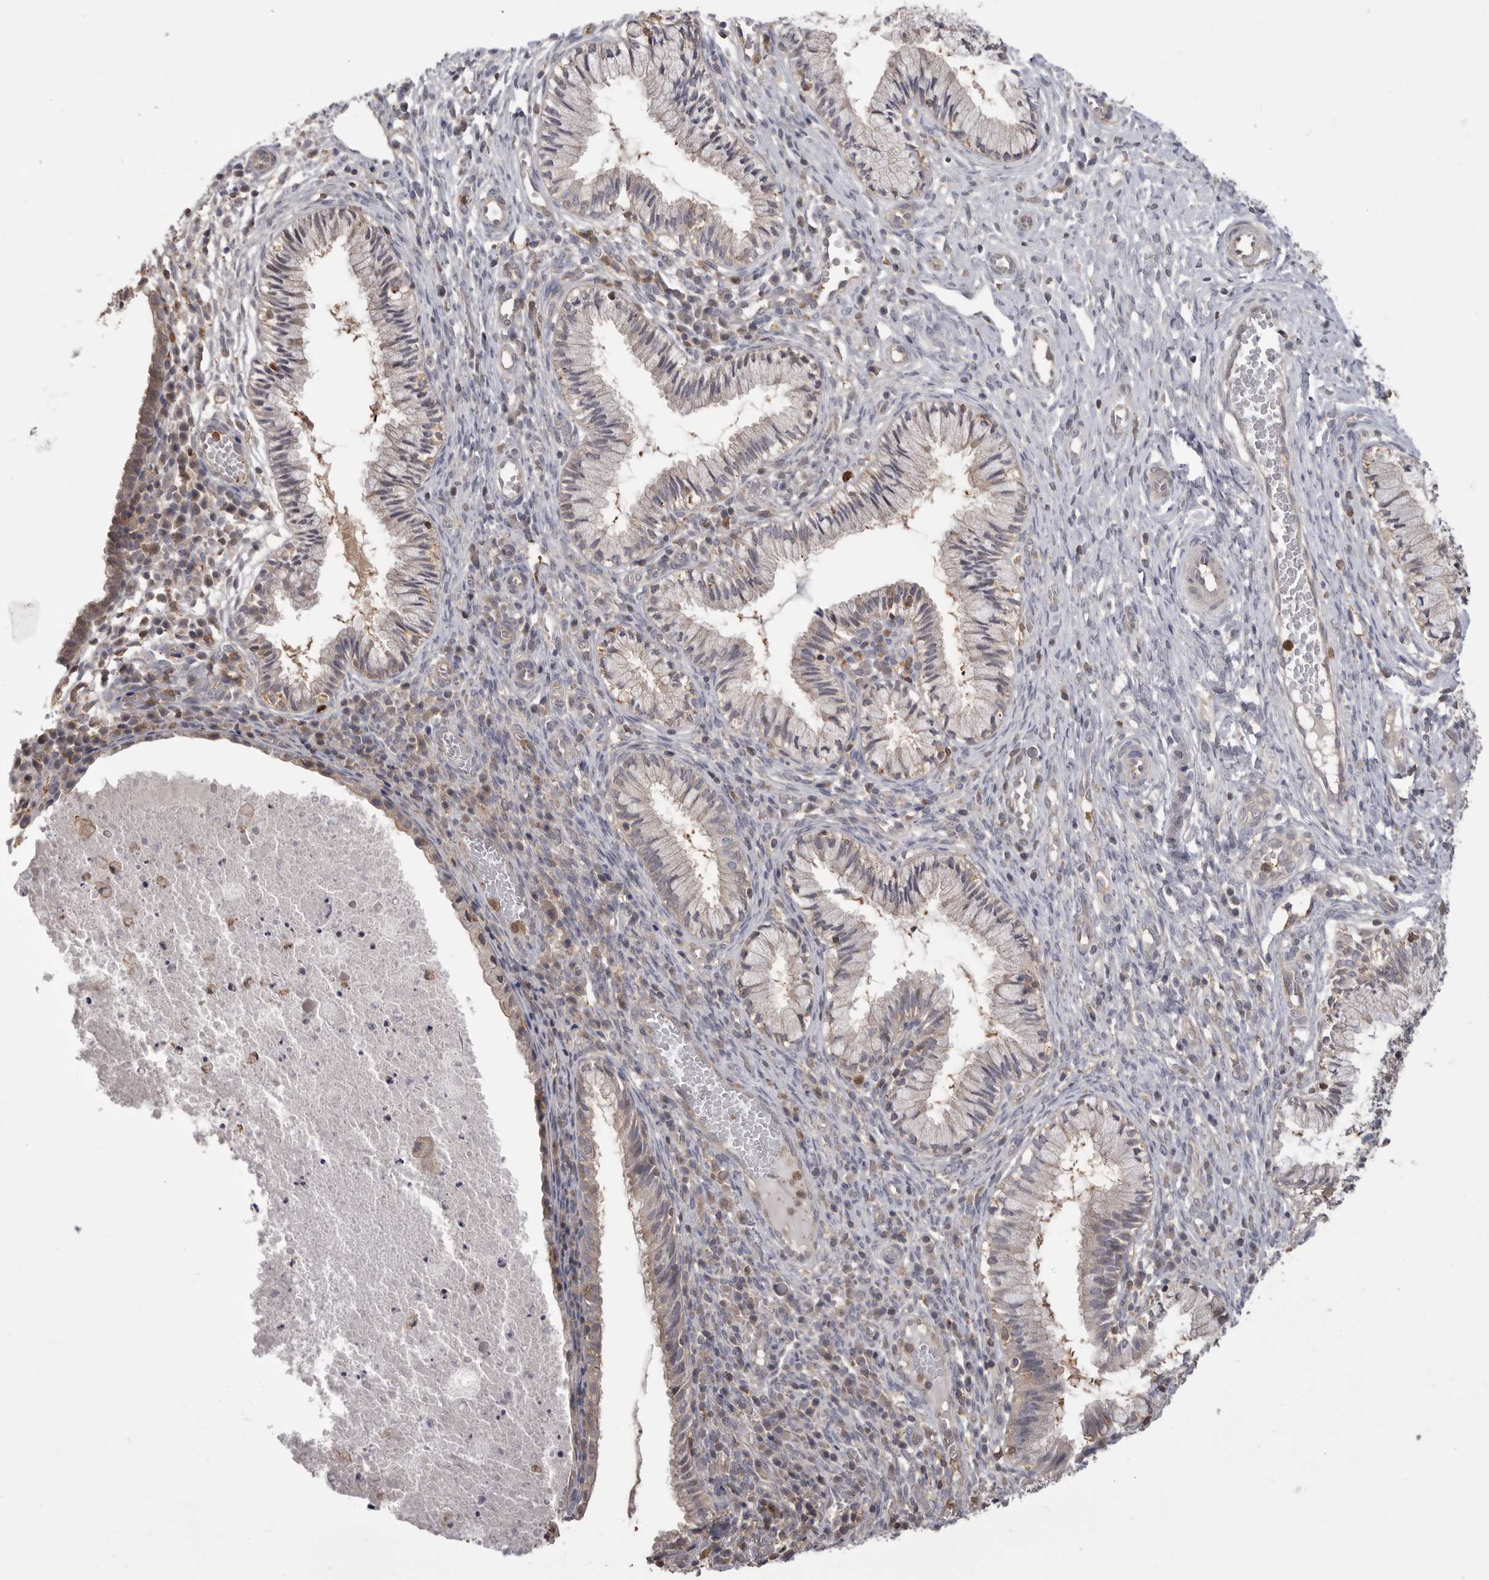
{"staining": {"intensity": "negative", "quantity": "none", "location": "none"}, "tissue": "cervix", "cell_type": "Glandular cells", "image_type": "normal", "snomed": [{"axis": "morphology", "description": "Normal tissue, NOS"}, {"axis": "topography", "description": "Cervix"}], "caption": "Normal cervix was stained to show a protein in brown. There is no significant positivity in glandular cells.", "gene": "TOP2A", "patient": {"sex": "female", "age": 27}}